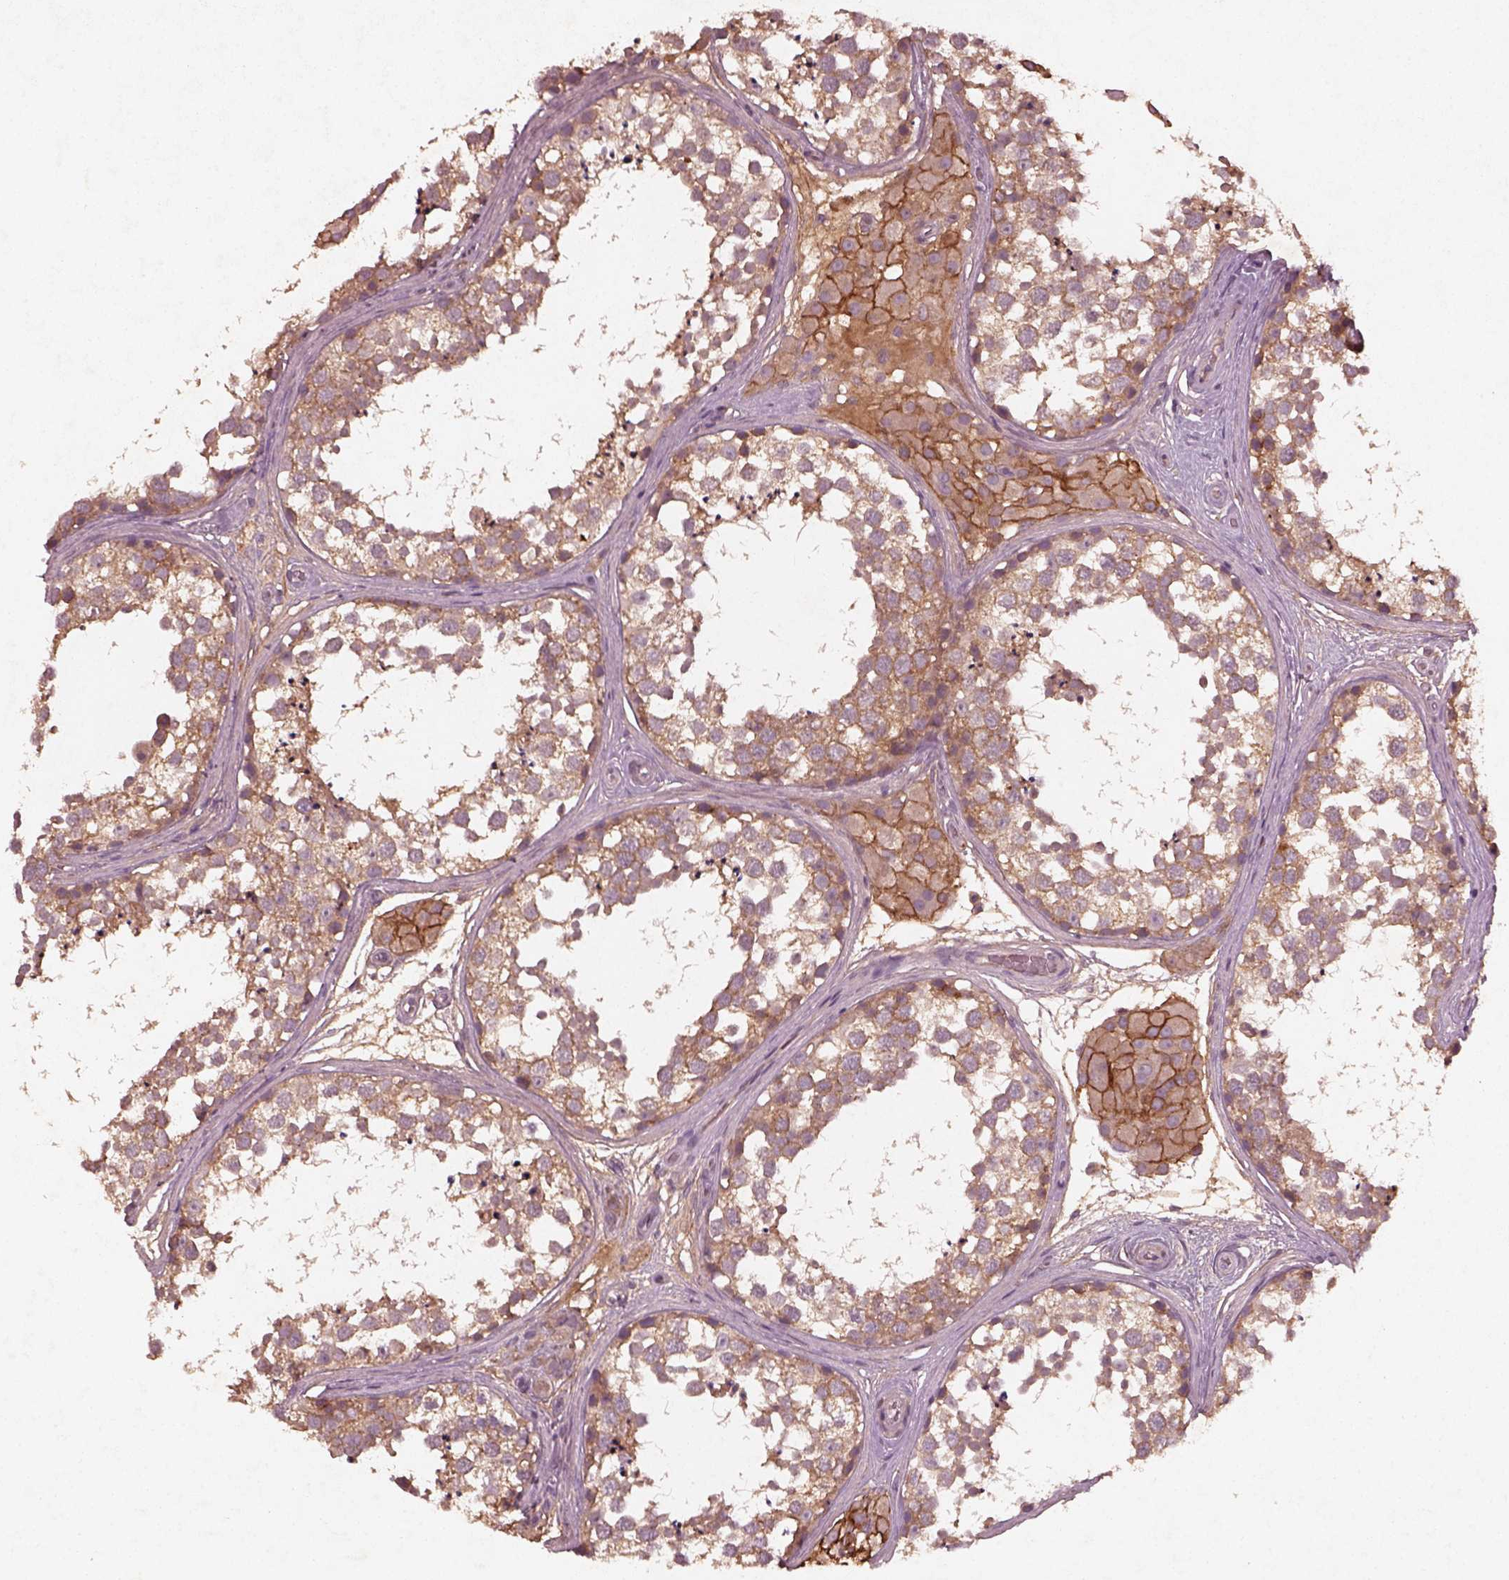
{"staining": {"intensity": "moderate", "quantity": ">75%", "location": "cytoplasmic/membranous"}, "tissue": "testis", "cell_type": "Cells in seminiferous ducts", "image_type": "normal", "snomed": [{"axis": "morphology", "description": "Normal tissue, NOS"}, {"axis": "morphology", "description": "Seminoma, NOS"}, {"axis": "topography", "description": "Testis"}], "caption": "A brown stain highlights moderate cytoplasmic/membranous staining of a protein in cells in seminiferous ducts of benign human testis. (DAB = brown stain, brightfield microscopy at high magnification).", "gene": "FAM234A", "patient": {"sex": "male", "age": 65}}